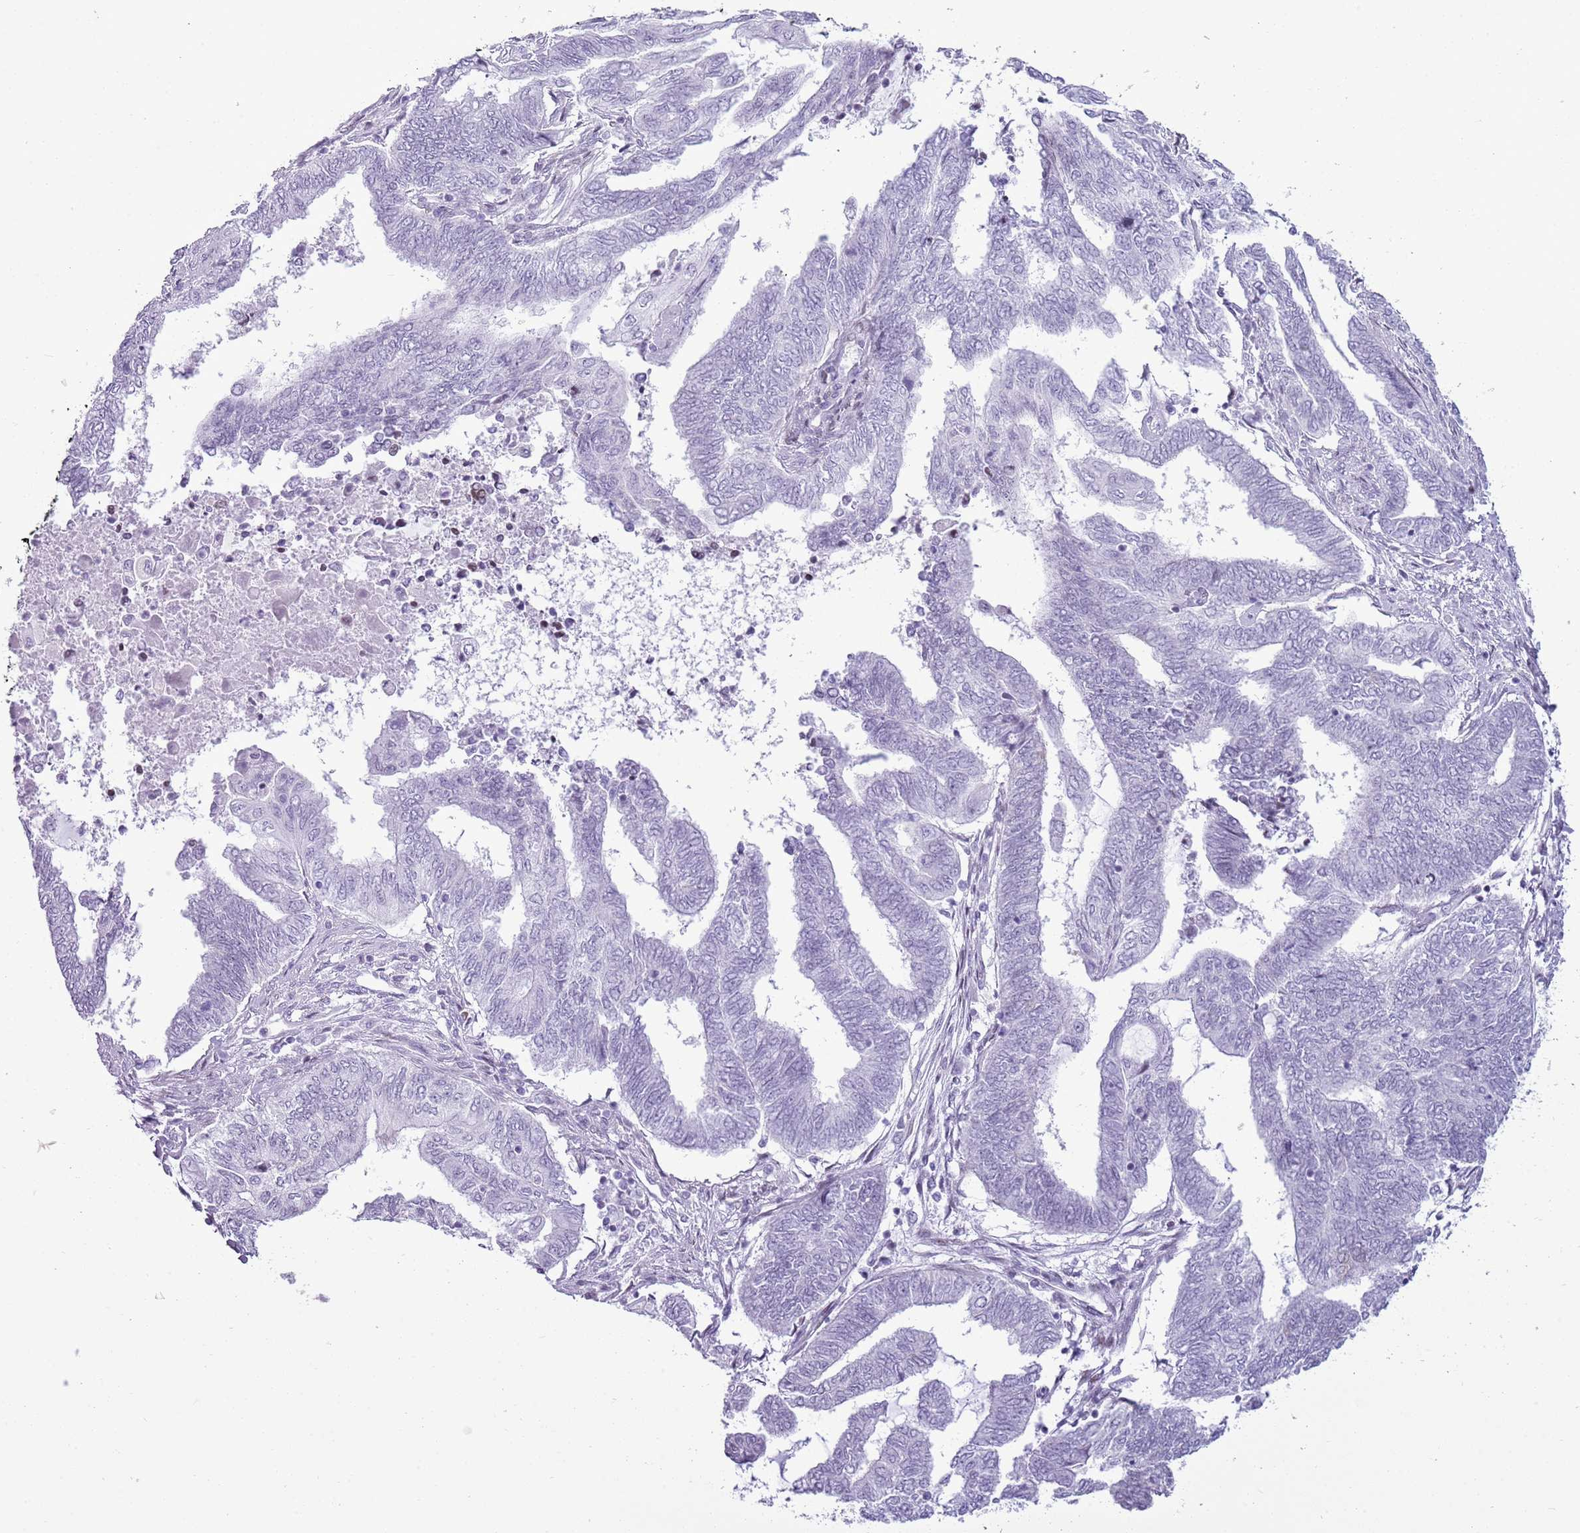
{"staining": {"intensity": "negative", "quantity": "none", "location": "none"}, "tissue": "endometrial cancer", "cell_type": "Tumor cells", "image_type": "cancer", "snomed": [{"axis": "morphology", "description": "Adenocarcinoma, NOS"}, {"axis": "topography", "description": "Uterus"}, {"axis": "topography", "description": "Endometrium"}], "caption": "An immunohistochemistry (IHC) photomicrograph of endometrial adenocarcinoma is shown. There is no staining in tumor cells of endometrial adenocarcinoma.", "gene": "ASIP", "patient": {"sex": "female", "age": 70}}